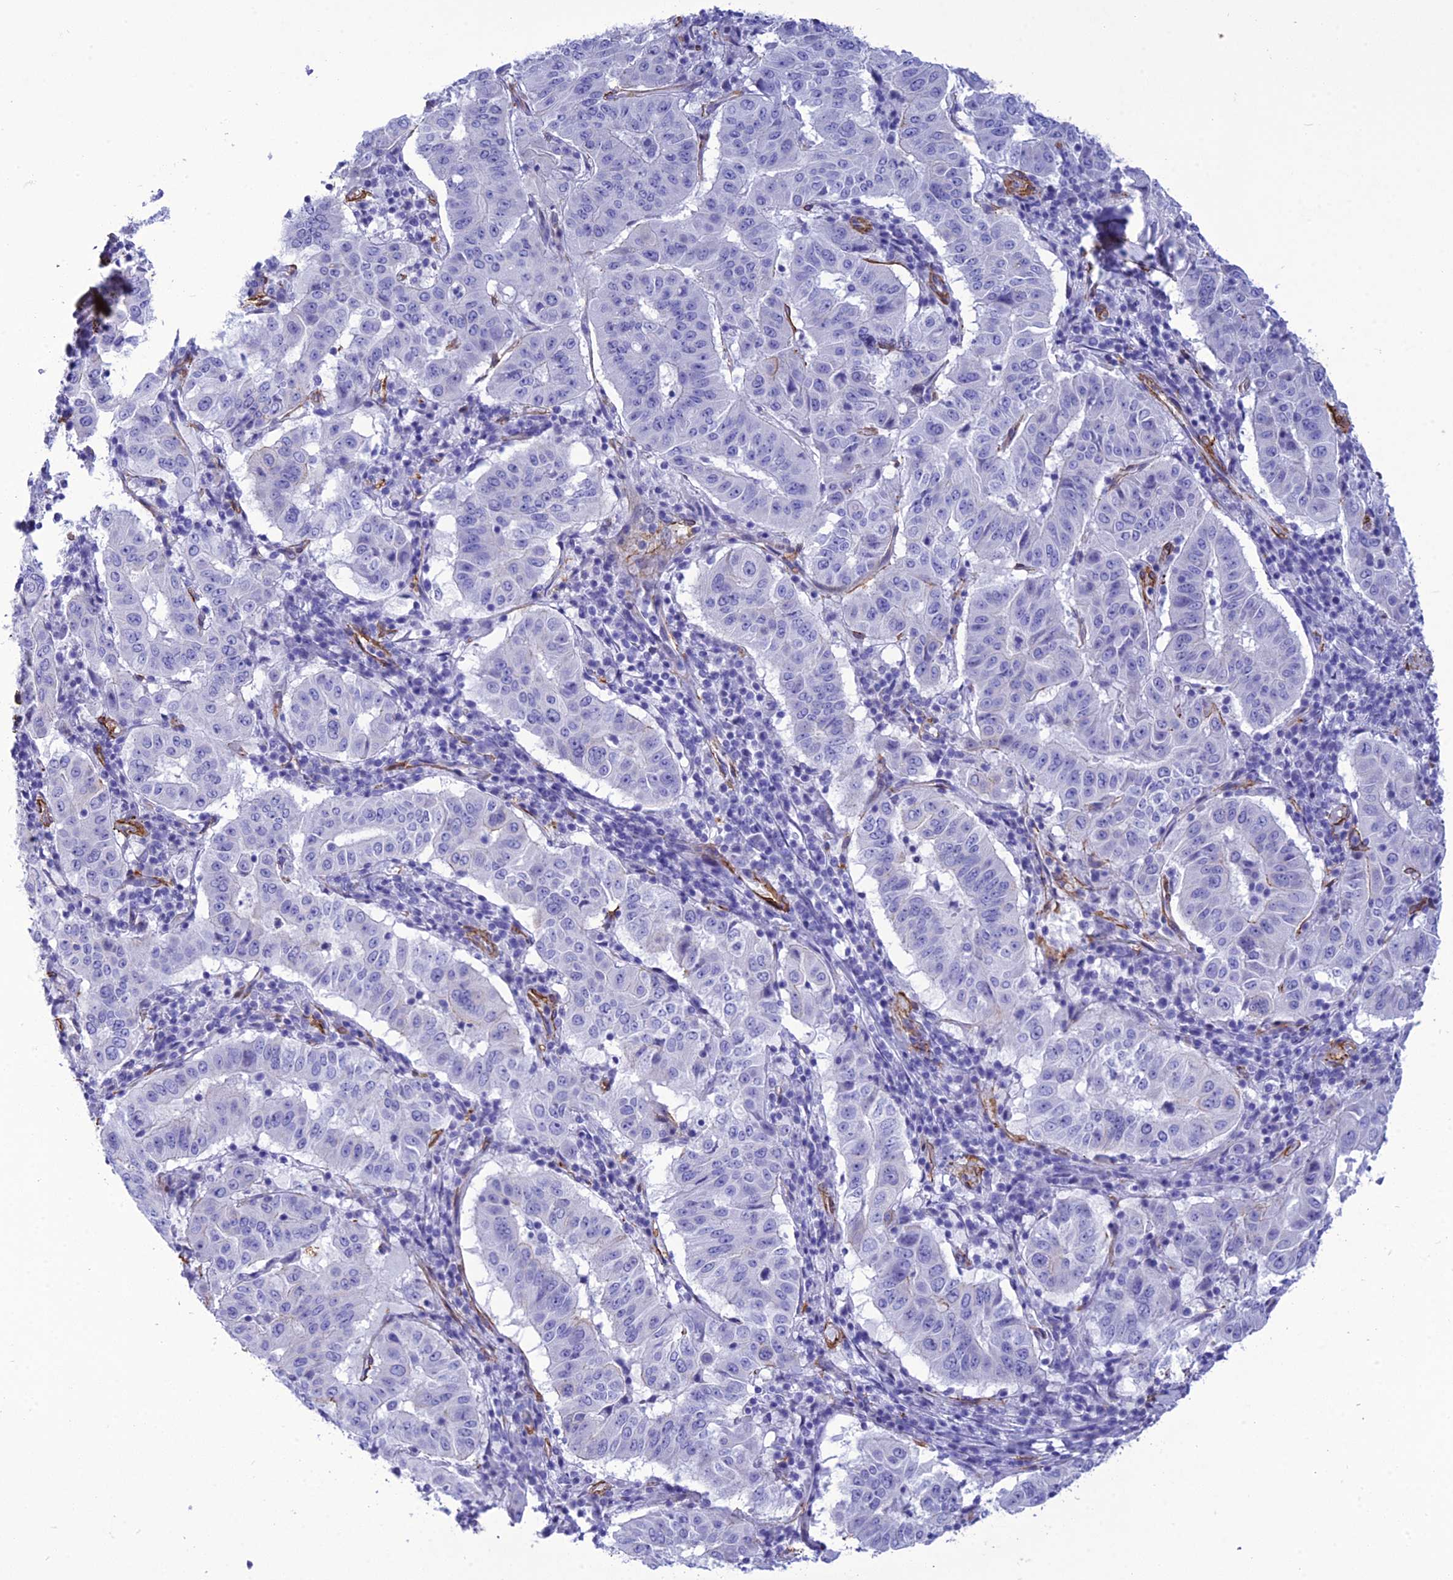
{"staining": {"intensity": "negative", "quantity": "none", "location": "none"}, "tissue": "pancreatic cancer", "cell_type": "Tumor cells", "image_type": "cancer", "snomed": [{"axis": "morphology", "description": "Adenocarcinoma, NOS"}, {"axis": "topography", "description": "Pancreas"}], "caption": "The image shows no significant staining in tumor cells of pancreatic cancer (adenocarcinoma).", "gene": "NKD1", "patient": {"sex": "male", "age": 63}}